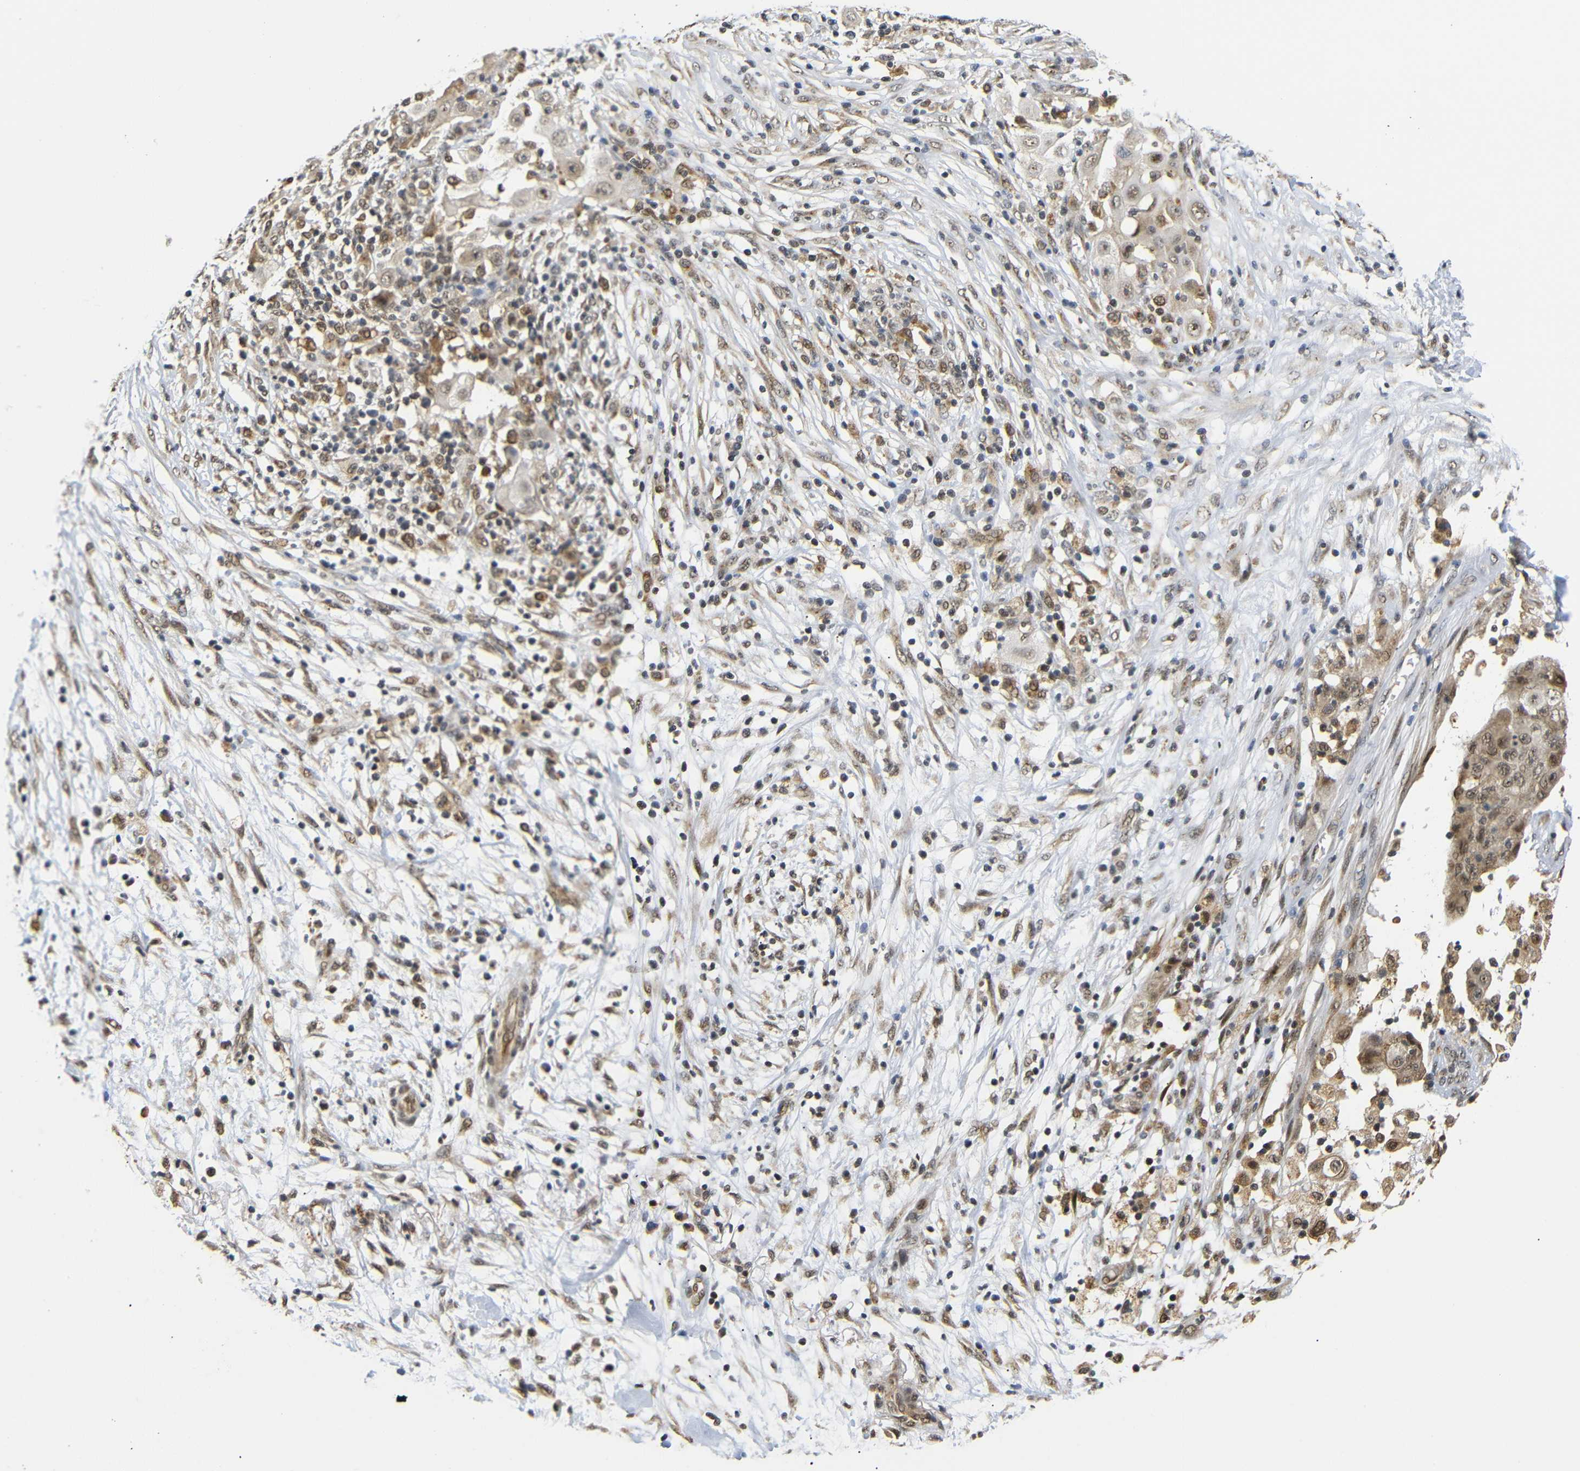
{"staining": {"intensity": "weak", "quantity": ">75%", "location": "cytoplasmic/membranous,nuclear"}, "tissue": "ovarian cancer", "cell_type": "Tumor cells", "image_type": "cancer", "snomed": [{"axis": "morphology", "description": "Carcinoma, endometroid"}, {"axis": "topography", "description": "Ovary"}], "caption": "This photomicrograph displays ovarian cancer (endometroid carcinoma) stained with immunohistochemistry (IHC) to label a protein in brown. The cytoplasmic/membranous and nuclear of tumor cells show weak positivity for the protein. Nuclei are counter-stained blue.", "gene": "GJA5", "patient": {"sex": "female", "age": 42}}